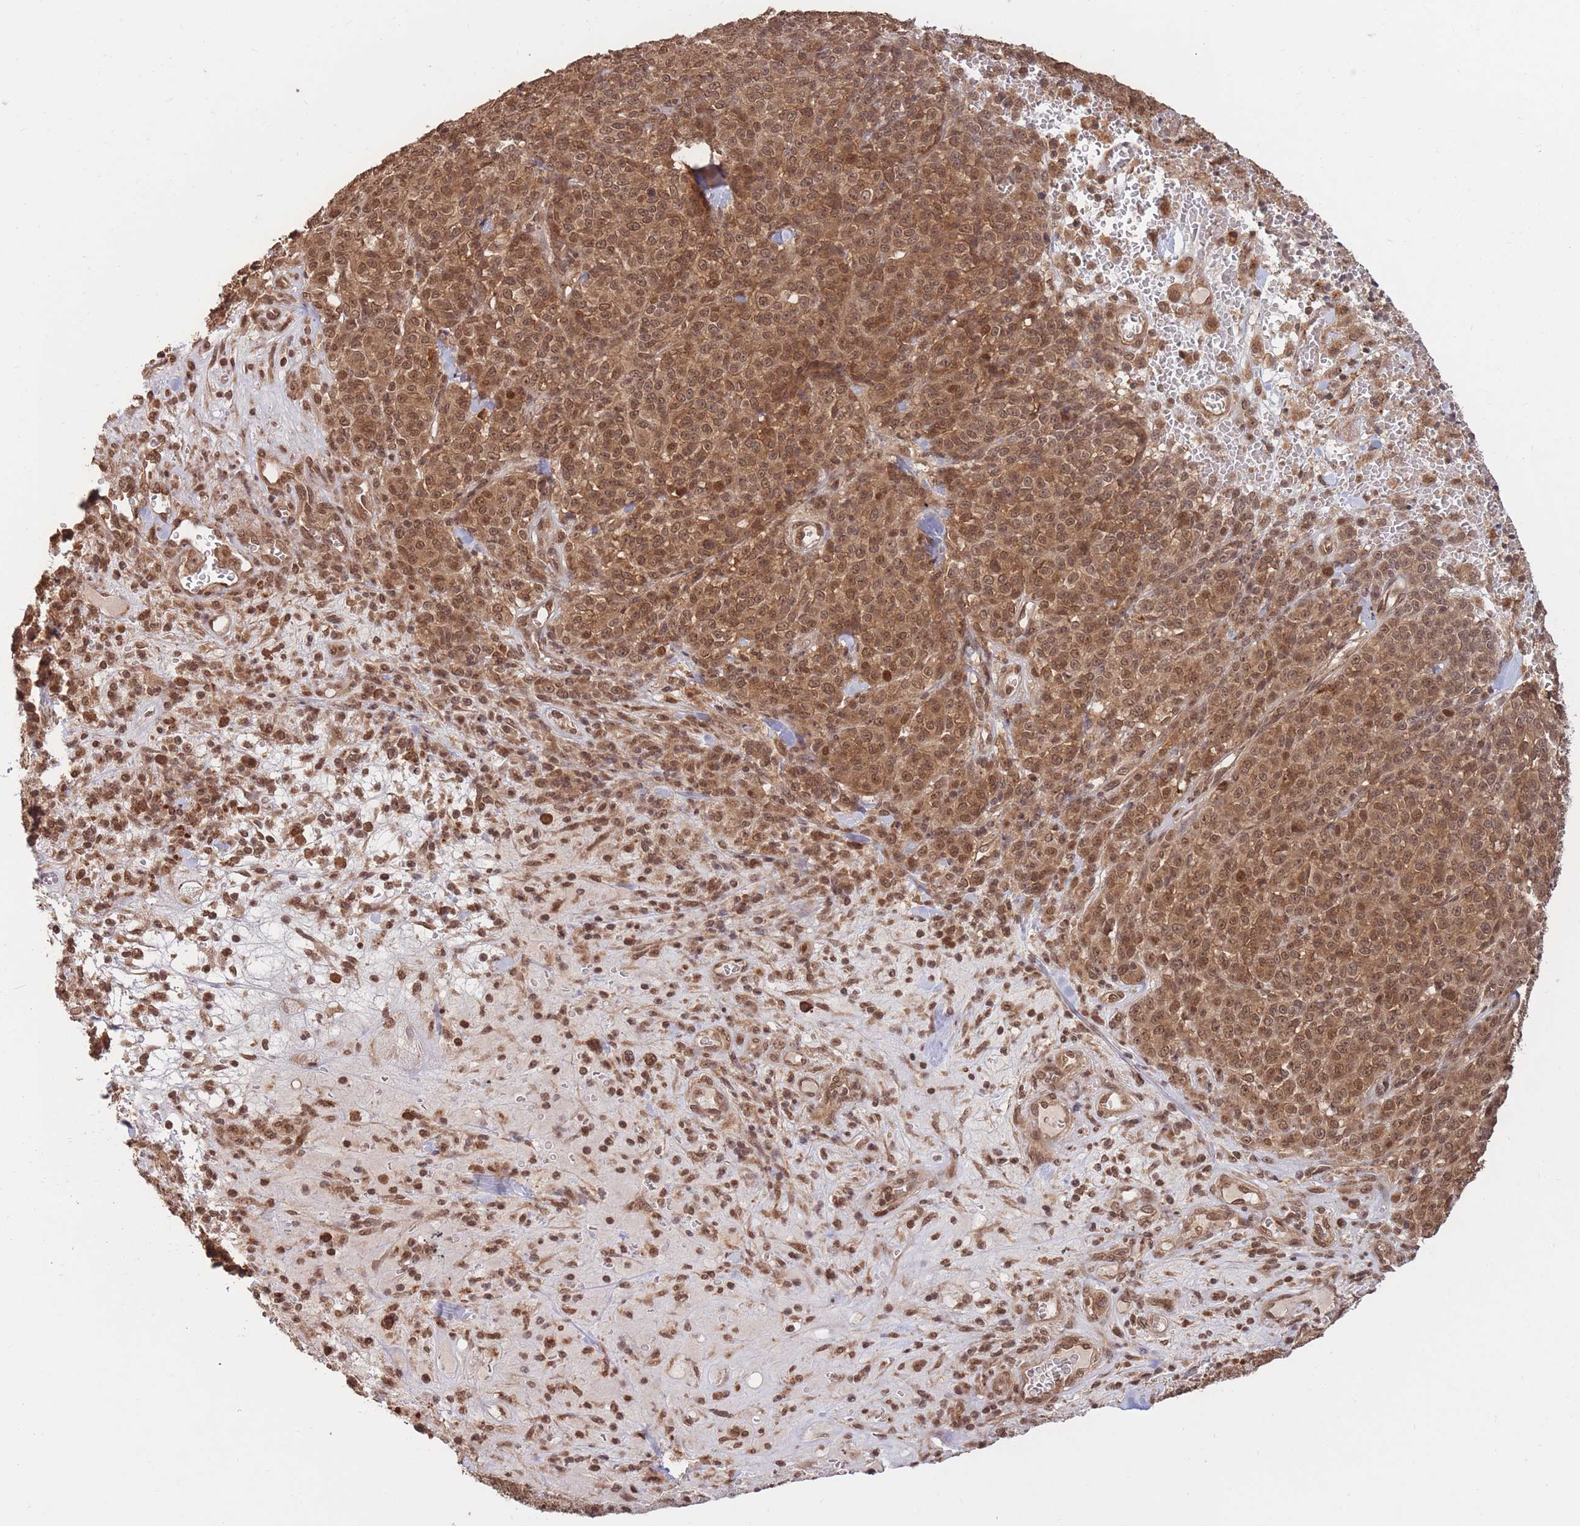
{"staining": {"intensity": "moderate", "quantity": ">75%", "location": "cytoplasmic/membranous,nuclear"}, "tissue": "melanoma", "cell_type": "Tumor cells", "image_type": "cancer", "snomed": [{"axis": "morphology", "description": "Normal tissue, NOS"}, {"axis": "morphology", "description": "Malignant melanoma, NOS"}, {"axis": "topography", "description": "Skin"}], "caption": "This image exhibits melanoma stained with IHC to label a protein in brown. The cytoplasmic/membranous and nuclear of tumor cells show moderate positivity for the protein. Nuclei are counter-stained blue.", "gene": "SRA1", "patient": {"sex": "female", "age": 34}}